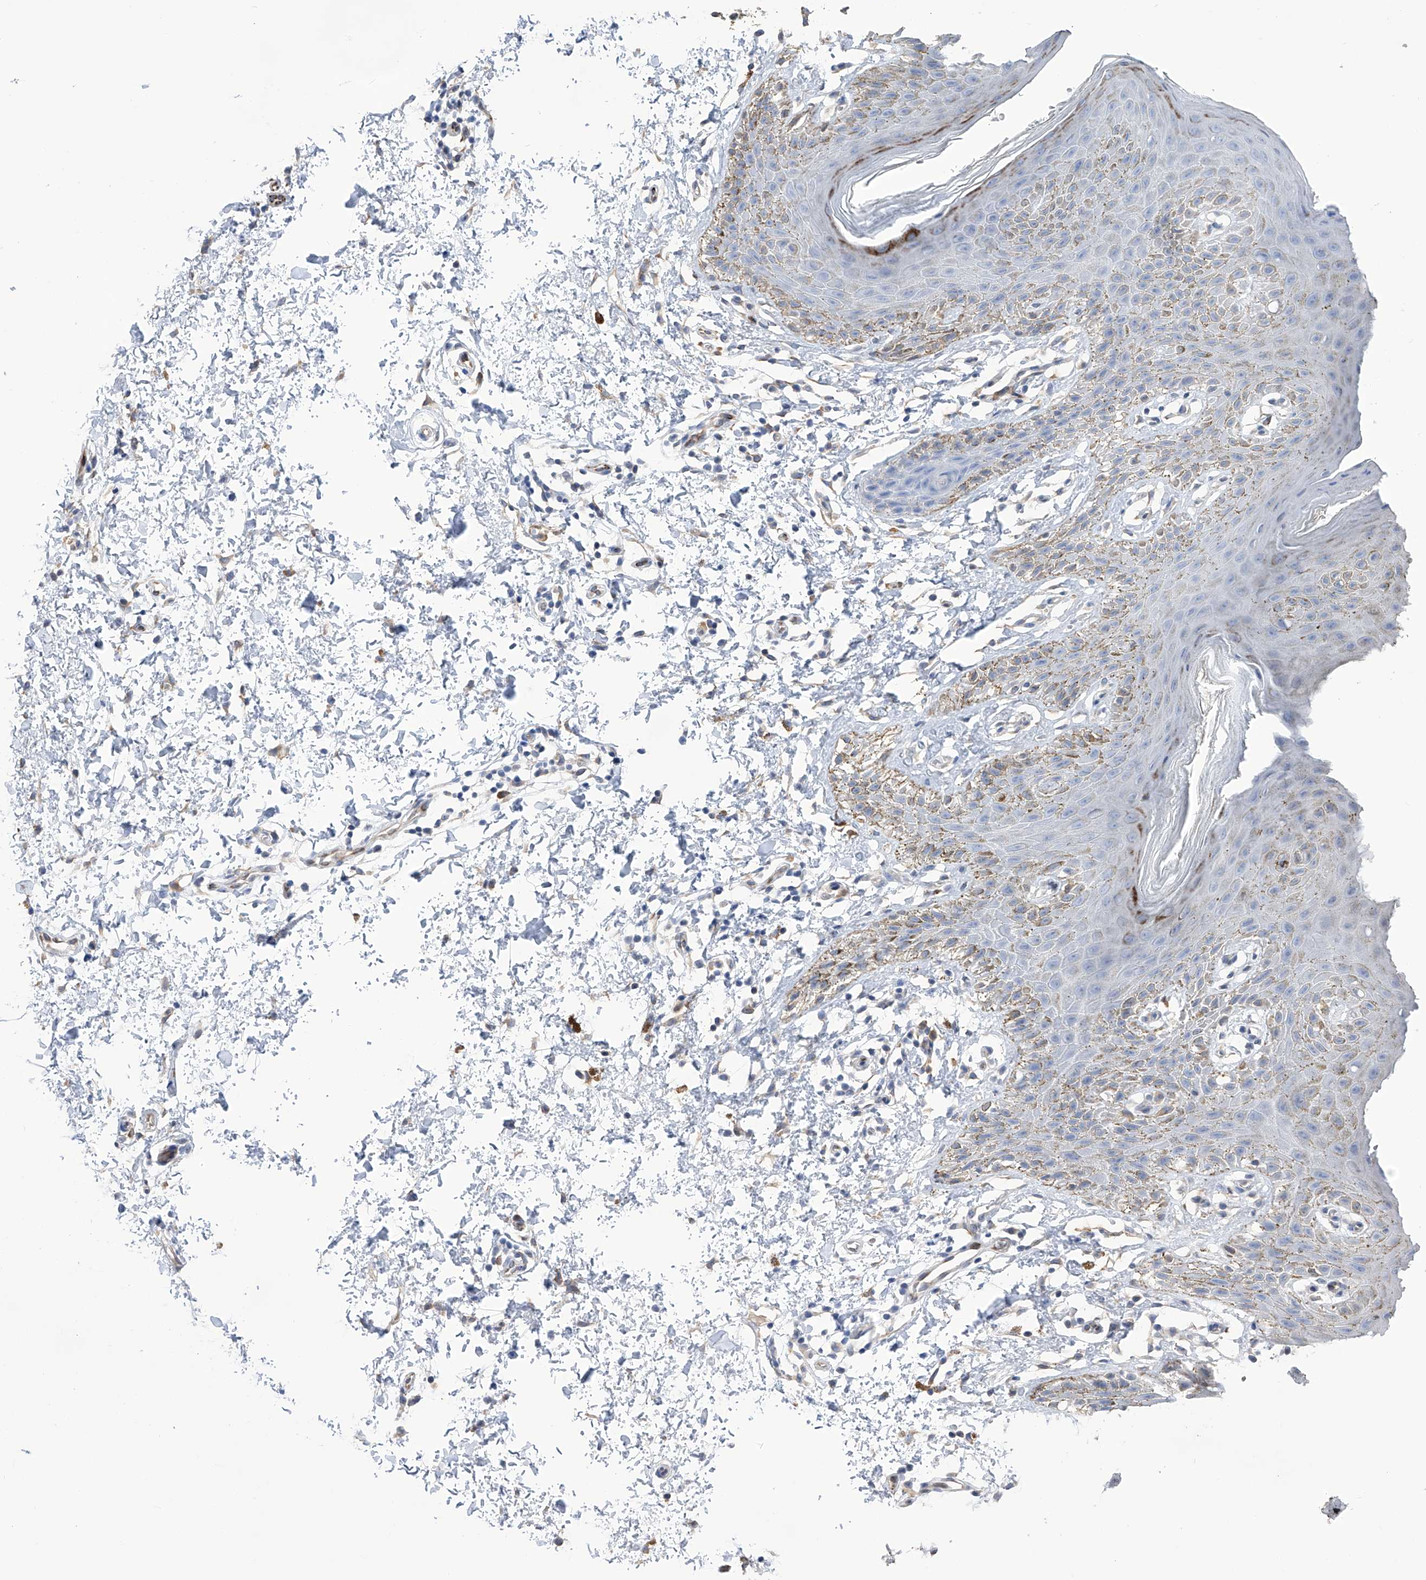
{"staining": {"intensity": "moderate", "quantity": "<25%", "location": "cytoplasmic/membranous"}, "tissue": "skin", "cell_type": "Epidermal cells", "image_type": "normal", "snomed": [{"axis": "morphology", "description": "Normal tissue, NOS"}, {"axis": "topography", "description": "Anal"}], "caption": "Brown immunohistochemical staining in benign human skin displays moderate cytoplasmic/membranous staining in approximately <25% of epidermal cells. The staining was performed using DAB, with brown indicating positive protein expression. Nuclei are stained blue with hematoxylin.", "gene": "PGM3", "patient": {"sex": "male", "age": 44}}